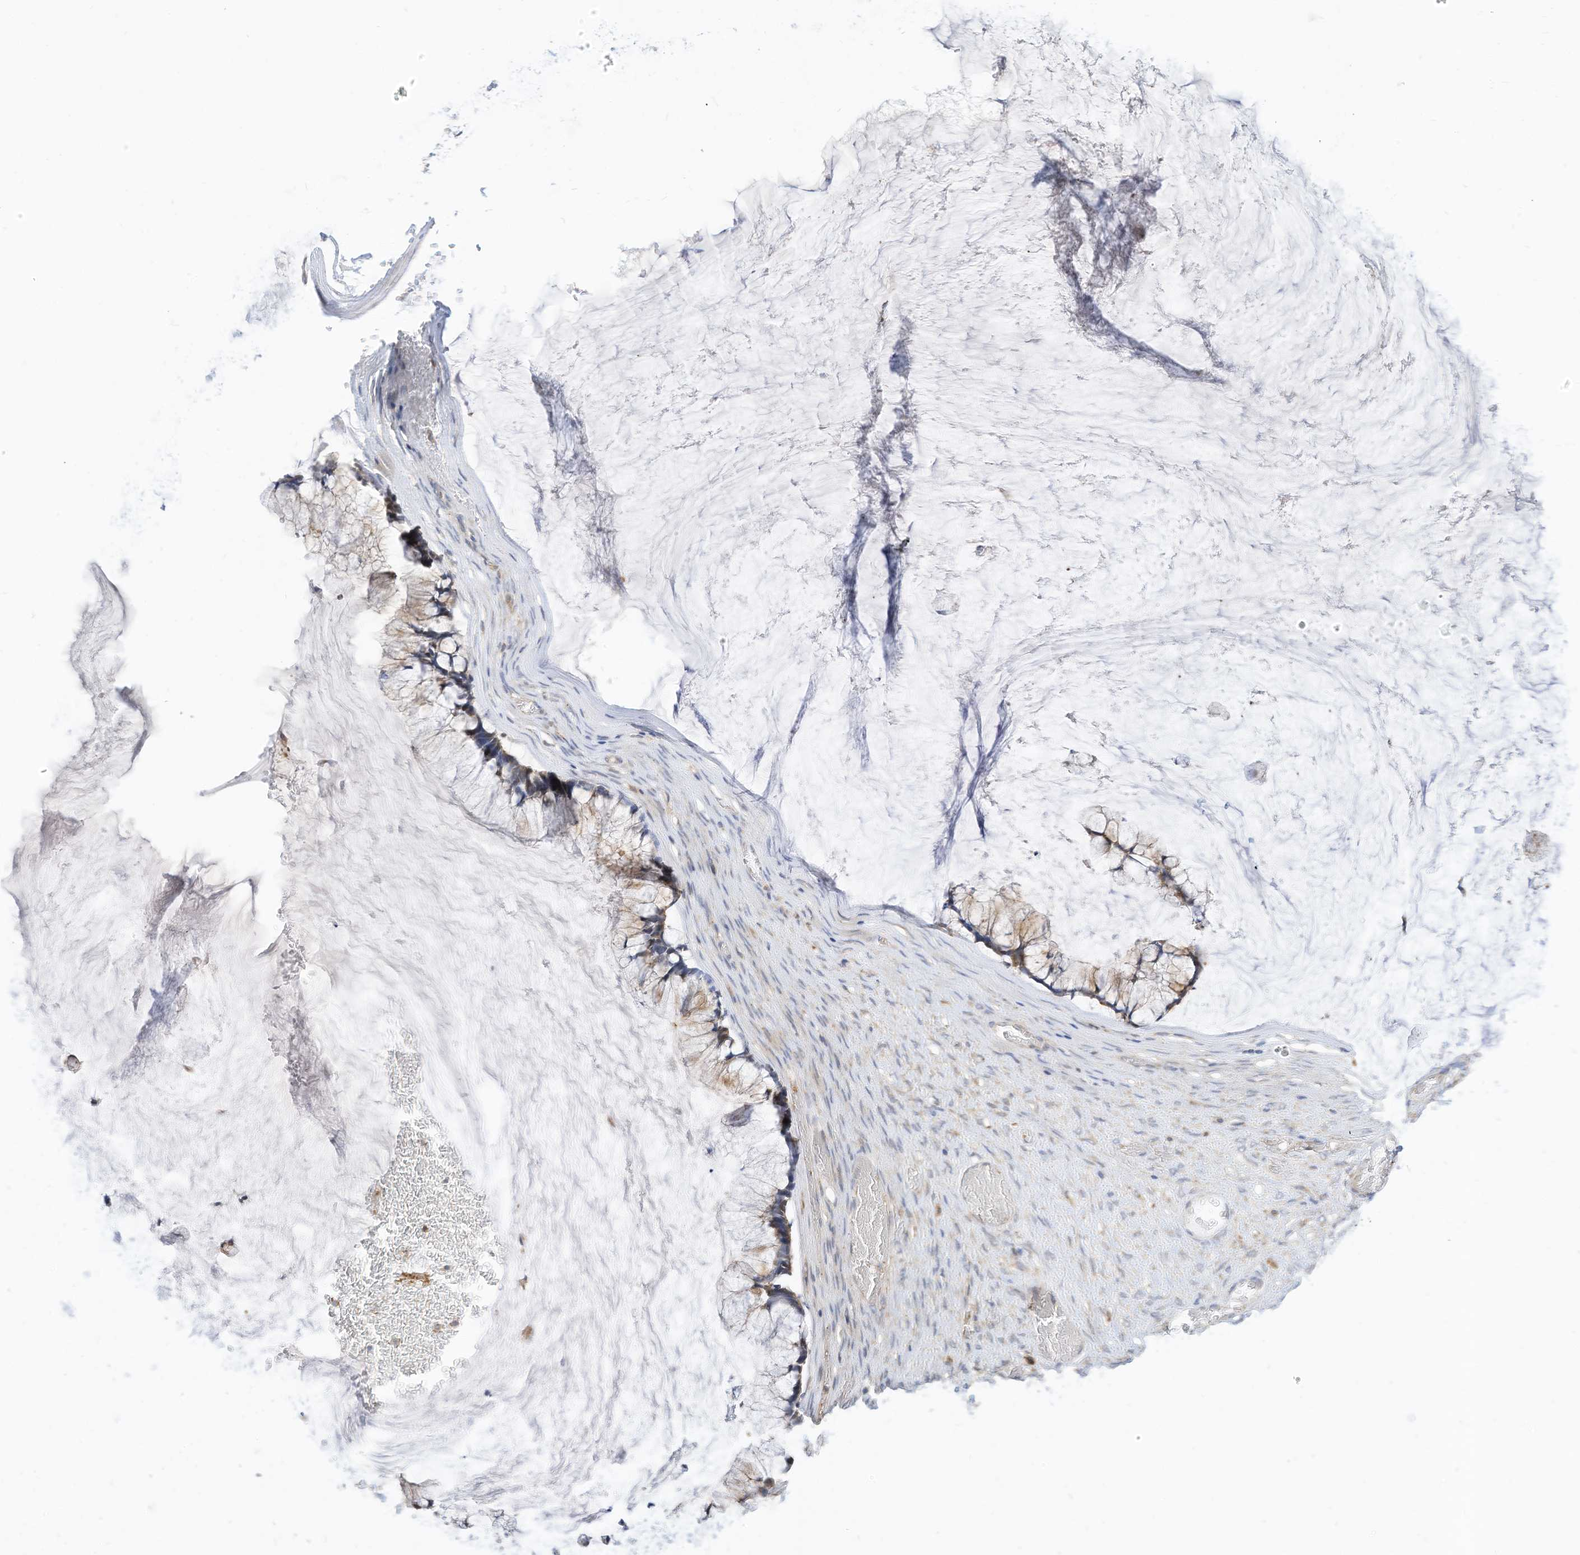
{"staining": {"intensity": "weak", "quantity": "25%-75%", "location": "cytoplasmic/membranous"}, "tissue": "ovarian cancer", "cell_type": "Tumor cells", "image_type": "cancer", "snomed": [{"axis": "morphology", "description": "Cystadenocarcinoma, mucinous, NOS"}, {"axis": "topography", "description": "Ovary"}], "caption": "Brown immunohistochemical staining in ovarian cancer displays weak cytoplasmic/membranous positivity in about 25%-75% of tumor cells. The staining is performed using DAB brown chromogen to label protein expression. The nuclei are counter-stained blue using hematoxylin.", "gene": "ATP13A1", "patient": {"sex": "female", "age": 42}}